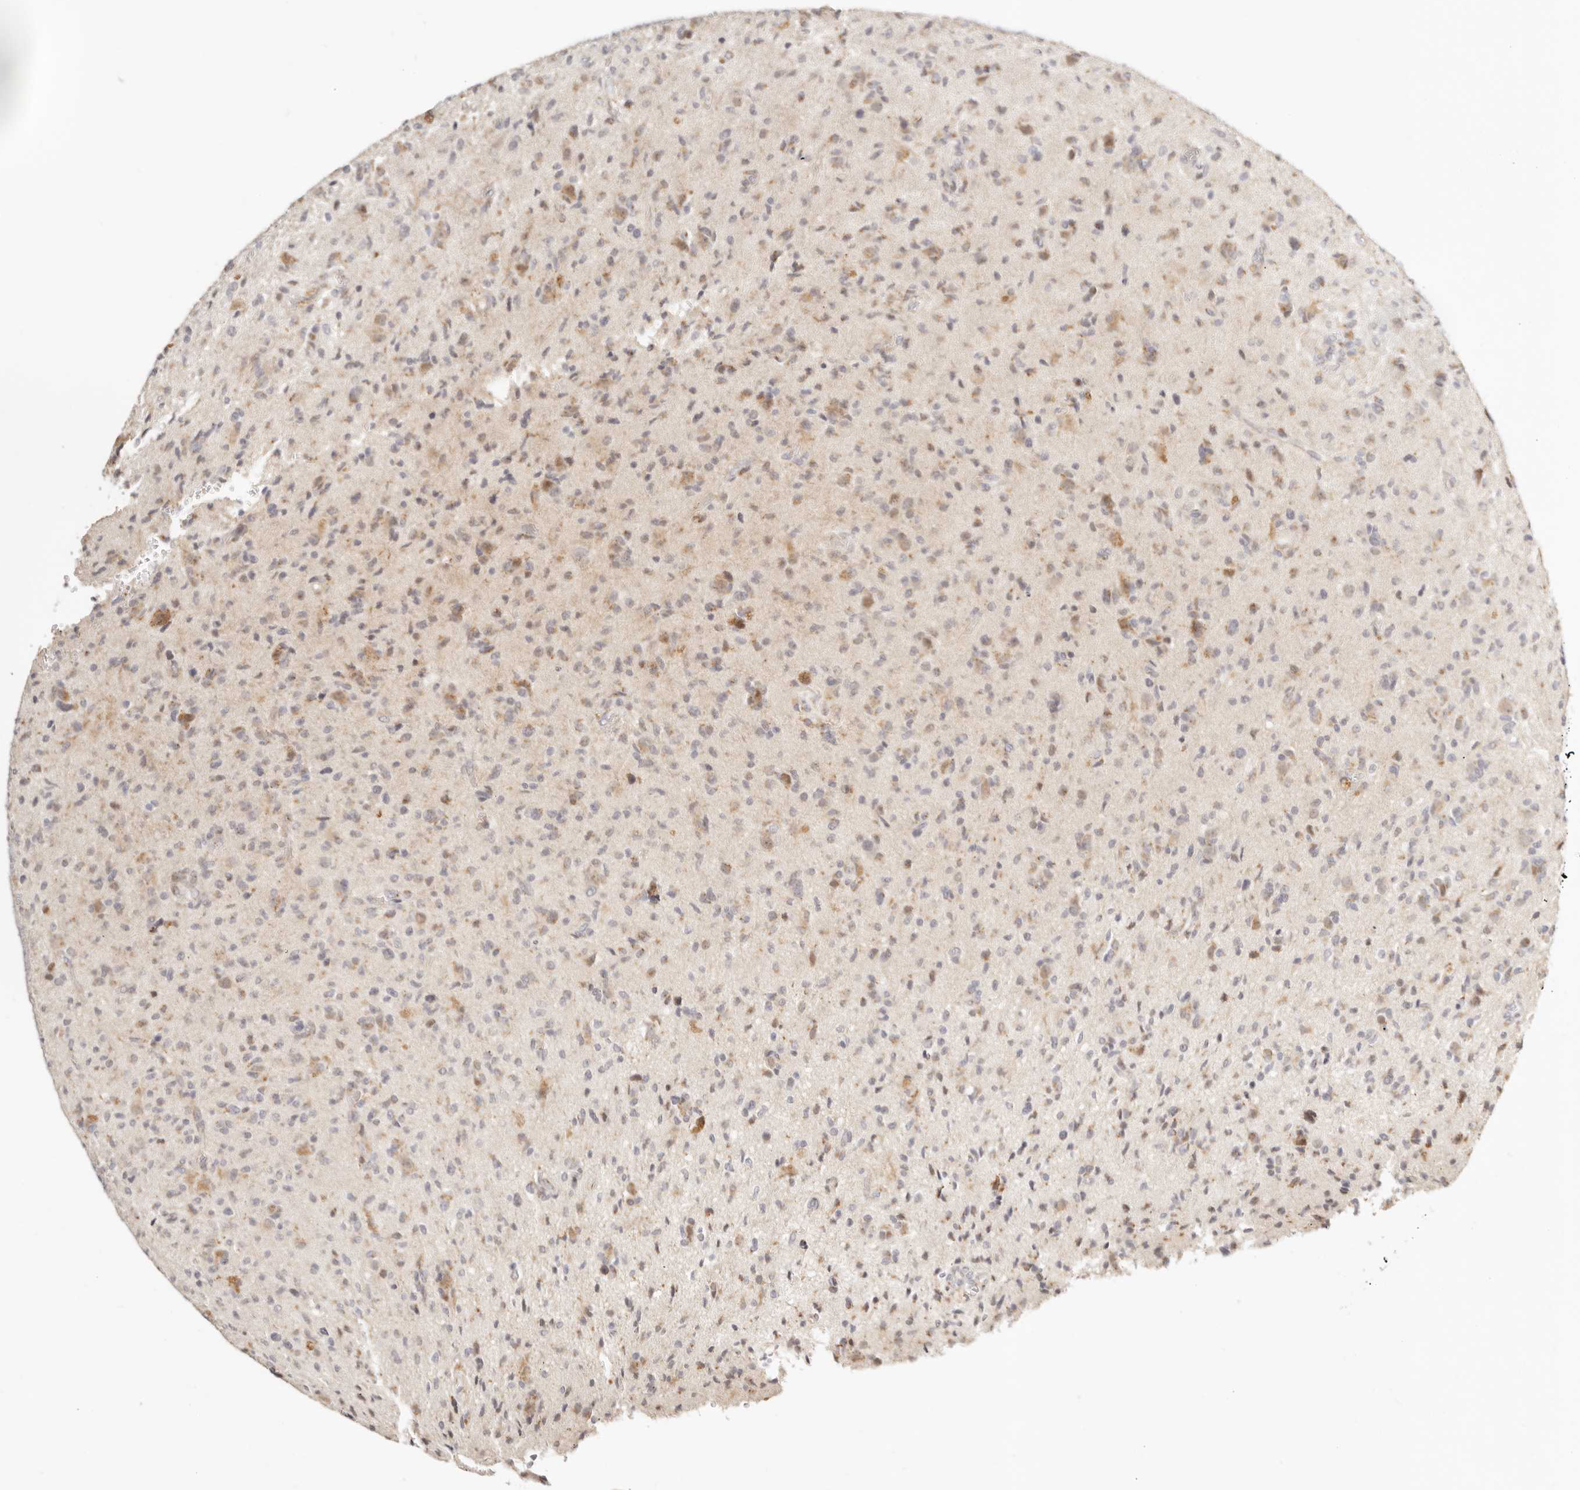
{"staining": {"intensity": "weak", "quantity": ">75%", "location": "cytoplasmic/membranous"}, "tissue": "glioma", "cell_type": "Tumor cells", "image_type": "cancer", "snomed": [{"axis": "morphology", "description": "Glioma, malignant, High grade"}, {"axis": "topography", "description": "Brain"}], "caption": "Immunohistochemical staining of malignant glioma (high-grade) reveals low levels of weak cytoplasmic/membranous expression in approximately >75% of tumor cells.", "gene": "FAM20B", "patient": {"sex": "female", "age": 57}}